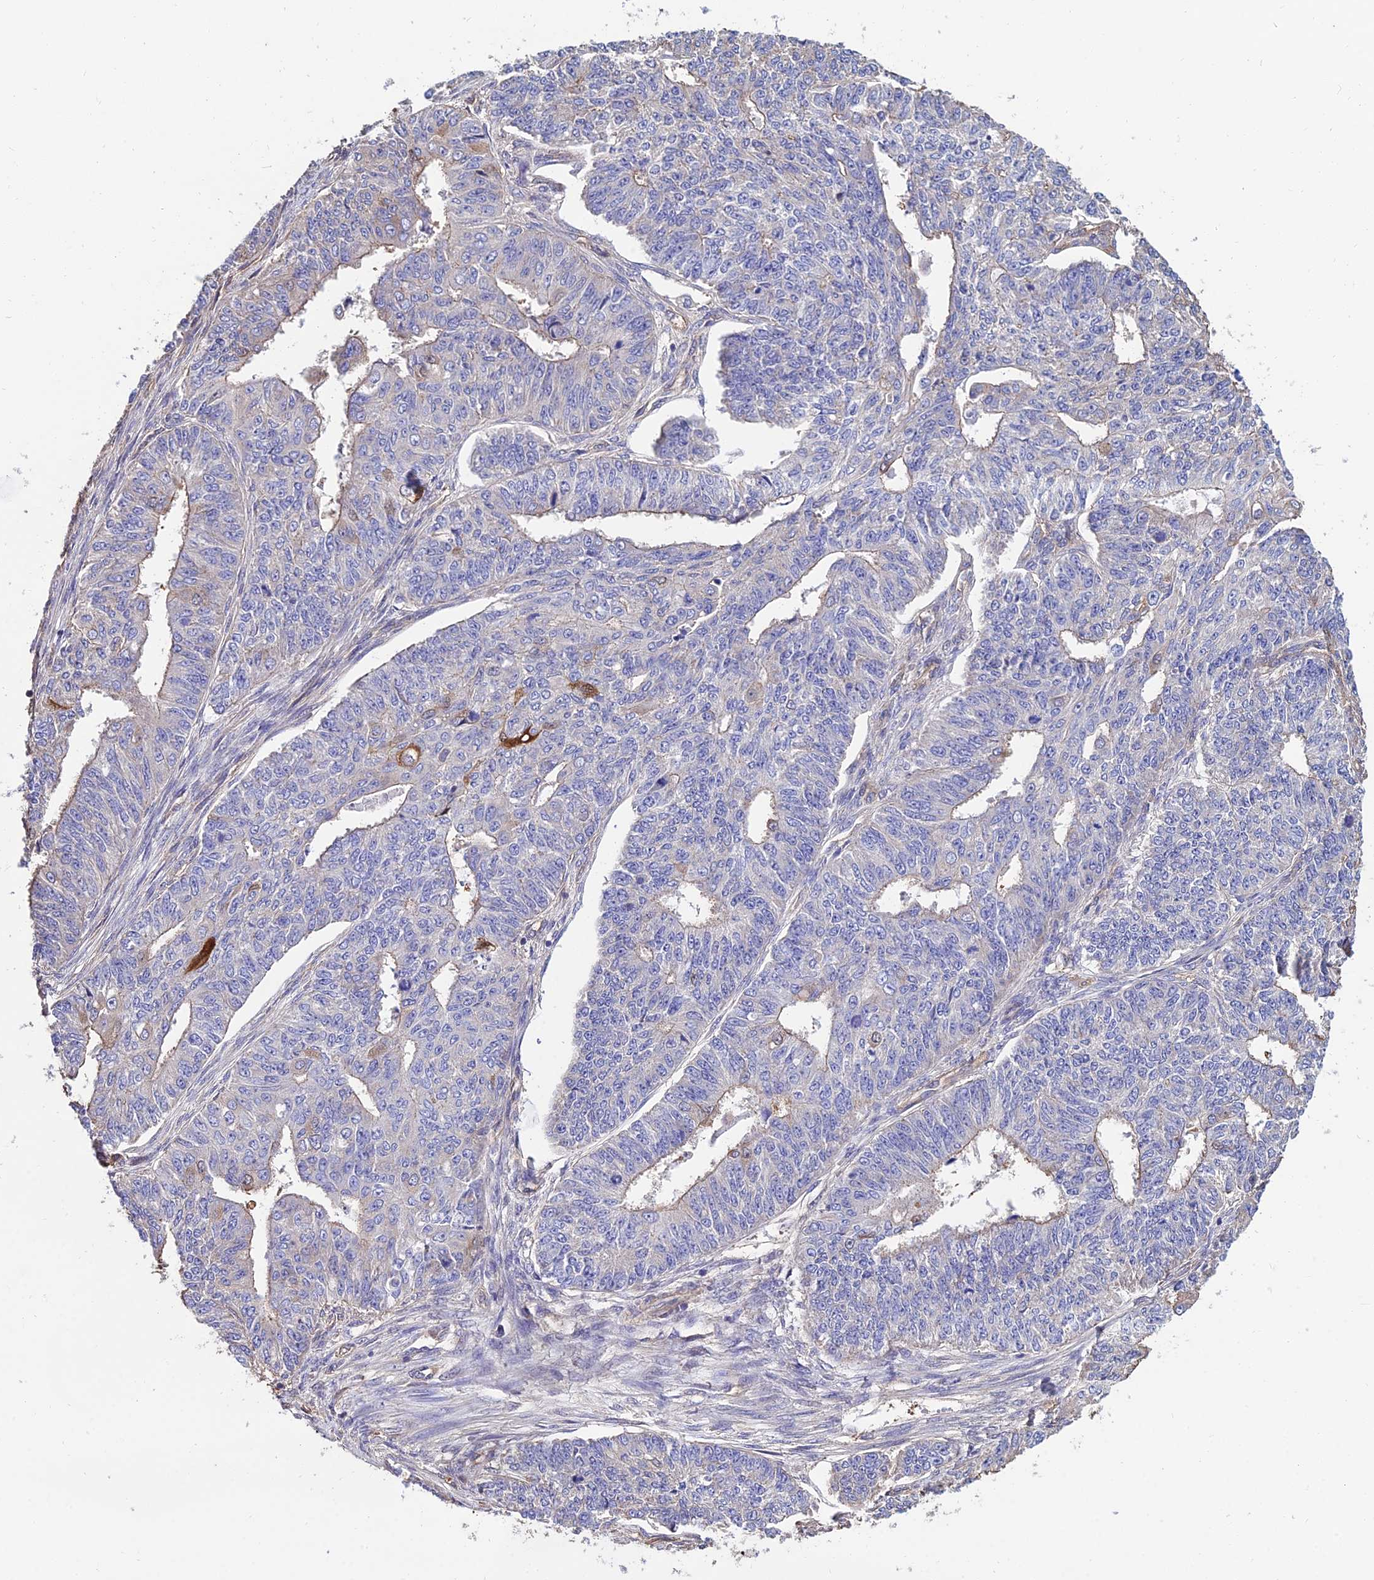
{"staining": {"intensity": "weak", "quantity": "<25%", "location": "cytoplasmic/membranous"}, "tissue": "endometrial cancer", "cell_type": "Tumor cells", "image_type": "cancer", "snomed": [{"axis": "morphology", "description": "Adenocarcinoma, NOS"}, {"axis": "topography", "description": "Endometrium"}], "caption": "This is a micrograph of immunohistochemistry staining of adenocarcinoma (endometrial), which shows no staining in tumor cells.", "gene": "CALM2", "patient": {"sex": "female", "age": 32}}